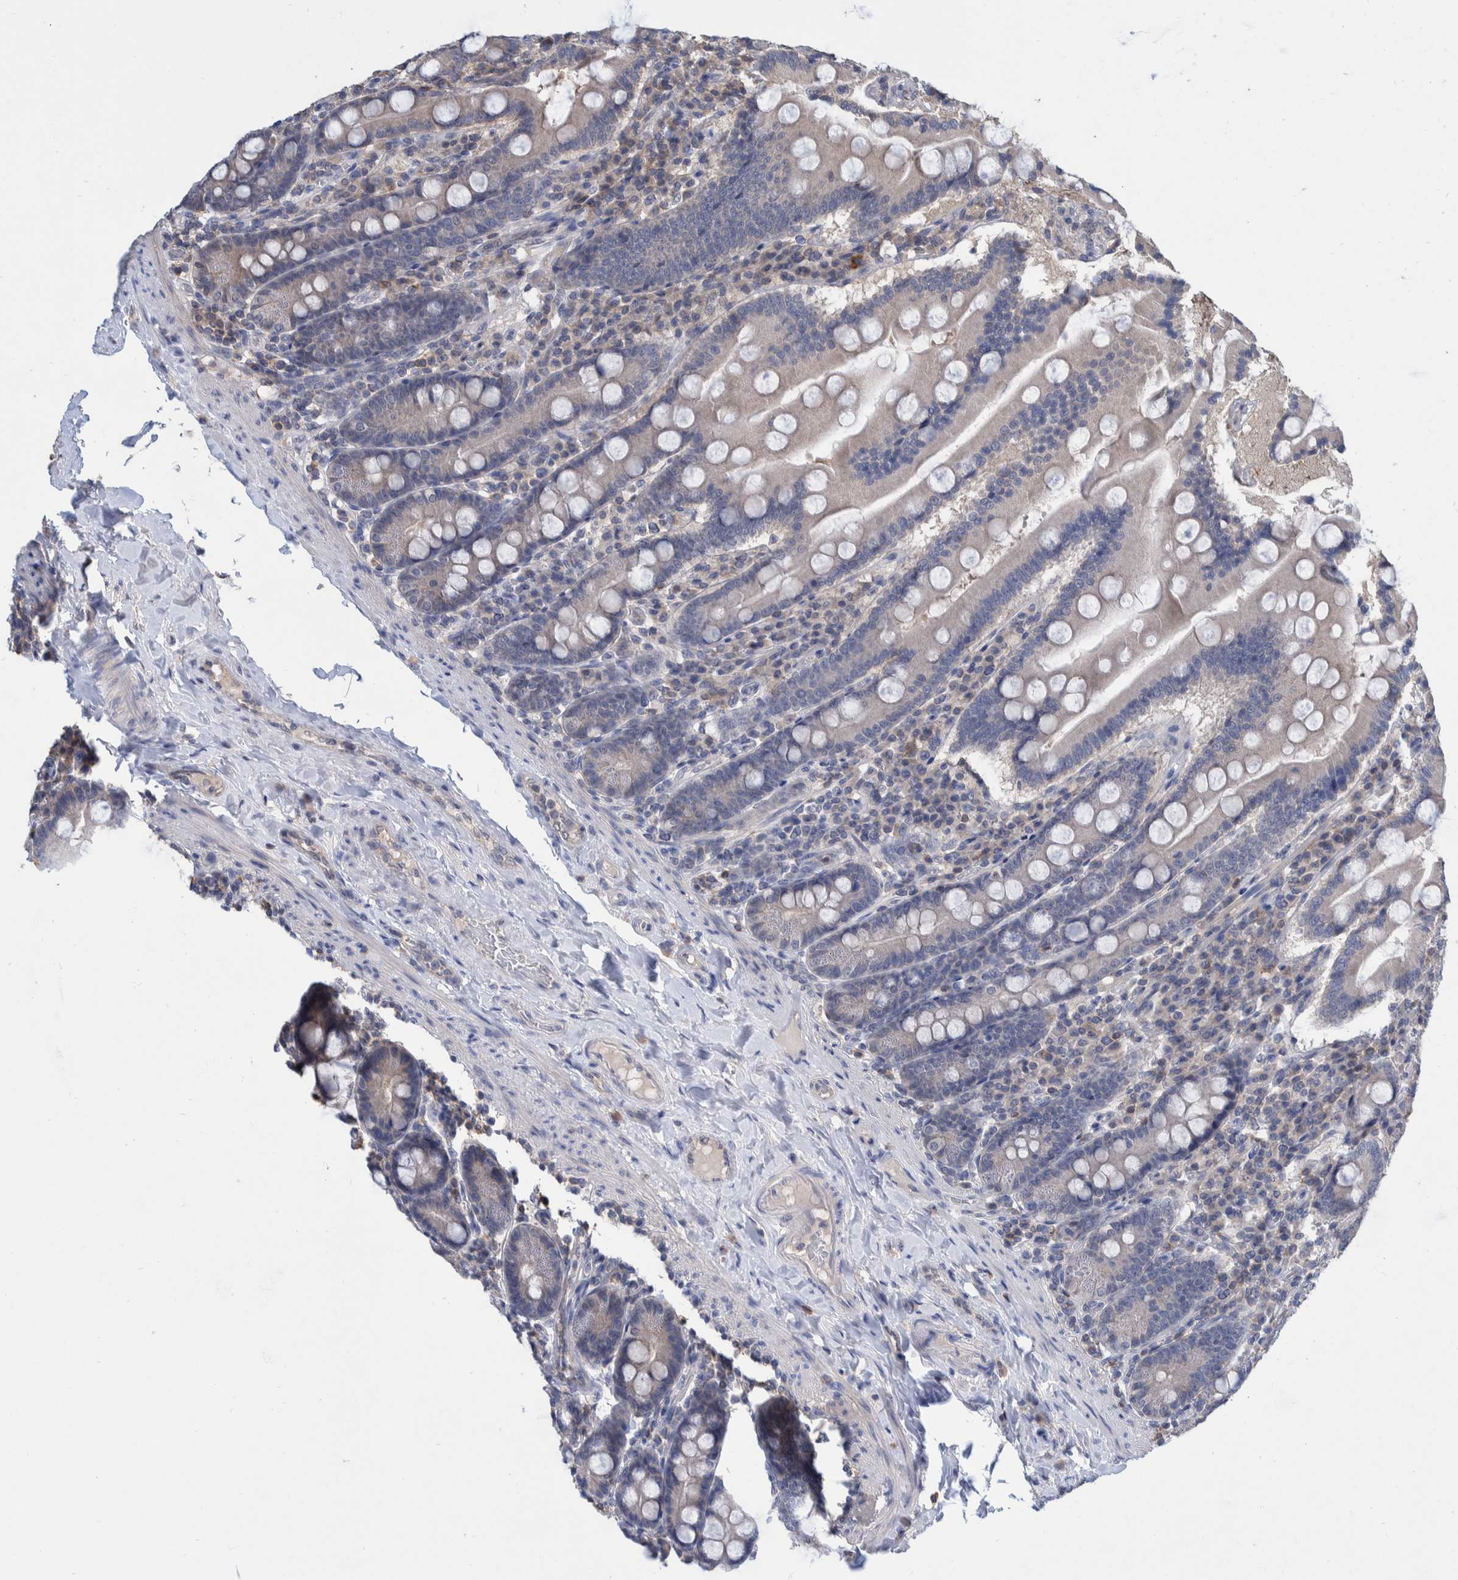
{"staining": {"intensity": "moderate", "quantity": "<25%", "location": "cytoplasmic/membranous"}, "tissue": "duodenum", "cell_type": "Glandular cells", "image_type": "normal", "snomed": [{"axis": "morphology", "description": "Normal tissue, NOS"}, {"axis": "topography", "description": "Duodenum"}], "caption": "Approximately <25% of glandular cells in benign duodenum exhibit moderate cytoplasmic/membranous protein expression as visualized by brown immunohistochemical staining.", "gene": "PLPBP", "patient": {"sex": "male", "age": 50}}